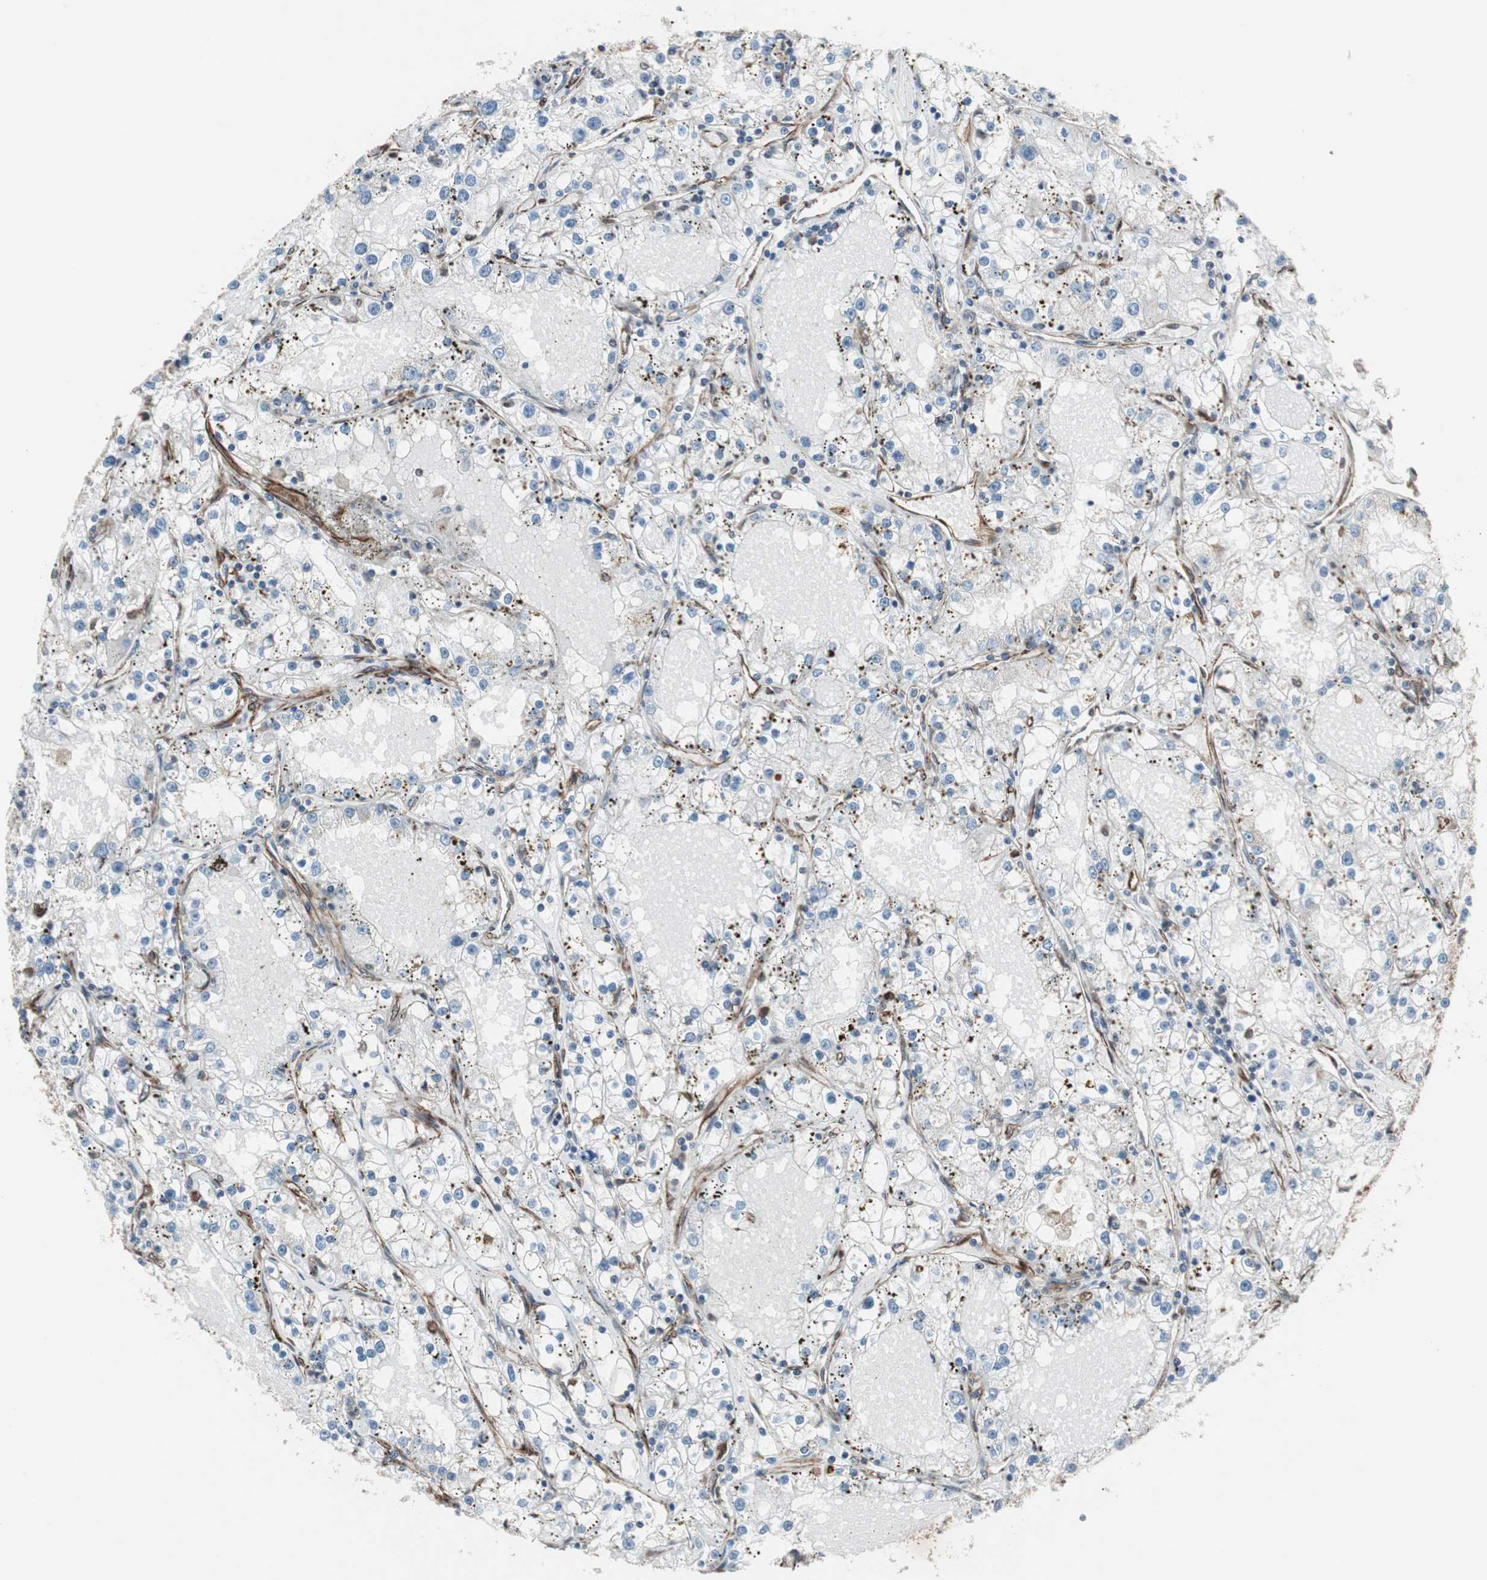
{"staining": {"intensity": "negative", "quantity": "none", "location": "none"}, "tissue": "renal cancer", "cell_type": "Tumor cells", "image_type": "cancer", "snomed": [{"axis": "morphology", "description": "Adenocarcinoma, NOS"}, {"axis": "topography", "description": "Kidney"}], "caption": "Human renal adenocarcinoma stained for a protein using IHC displays no positivity in tumor cells.", "gene": "TCTA", "patient": {"sex": "male", "age": 56}}